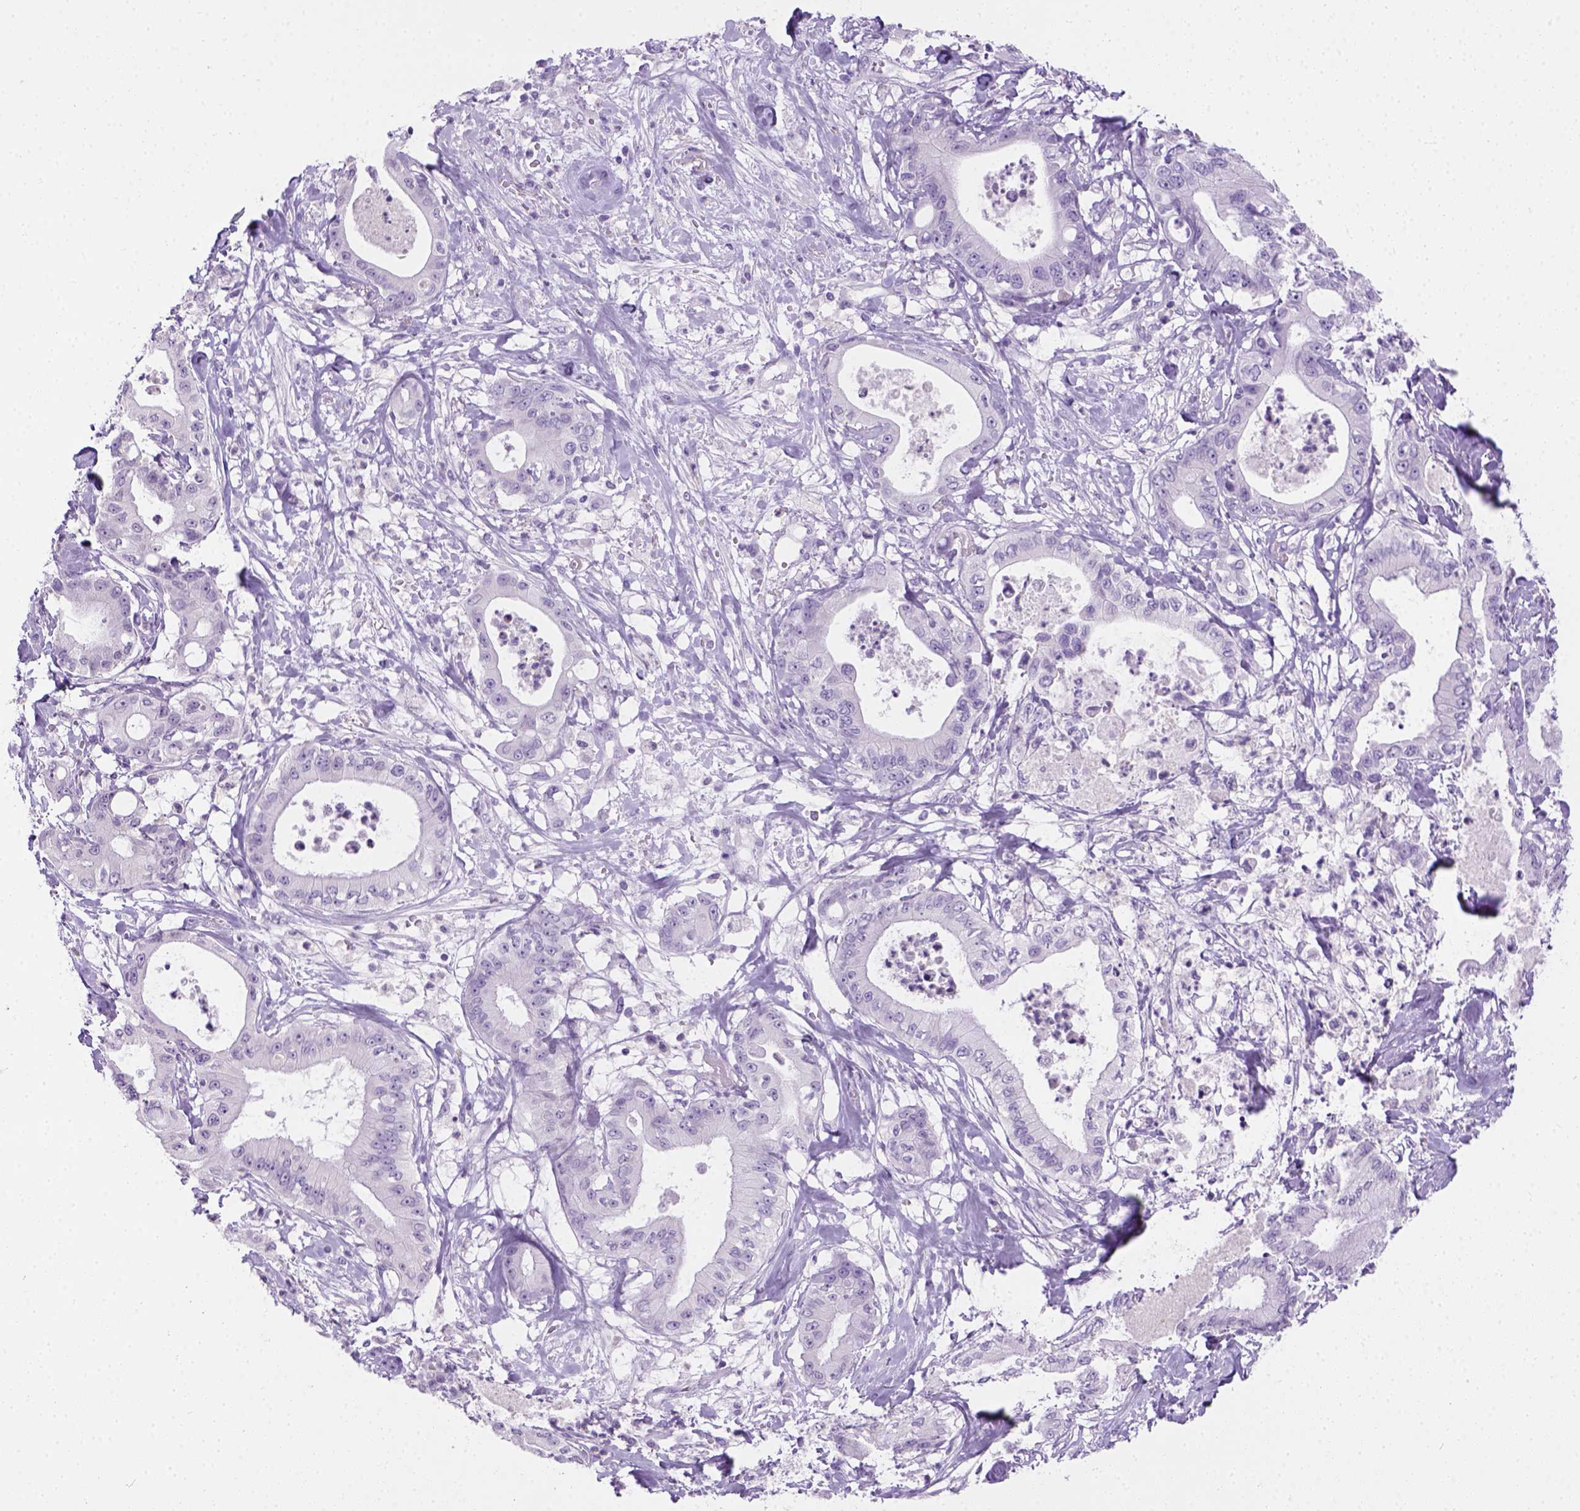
{"staining": {"intensity": "negative", "quantity": "none", "location": "none"}, "tissue": "pancreatic cancer", "cell_type": "Tumor cells", "image_type": "cancer", "snomed": [{"axis": "morphology", "description": "Adenocarcinoma, NOS"}, {"axis": "topography", "description": "Pancreas"}], "caption": "Micrograph shows no significant protein positivity in tumor cells of adenocarcinoma (pancreatic).", "gene": "TMEM38A", "patient": {"sex": "male", "age": 71}}